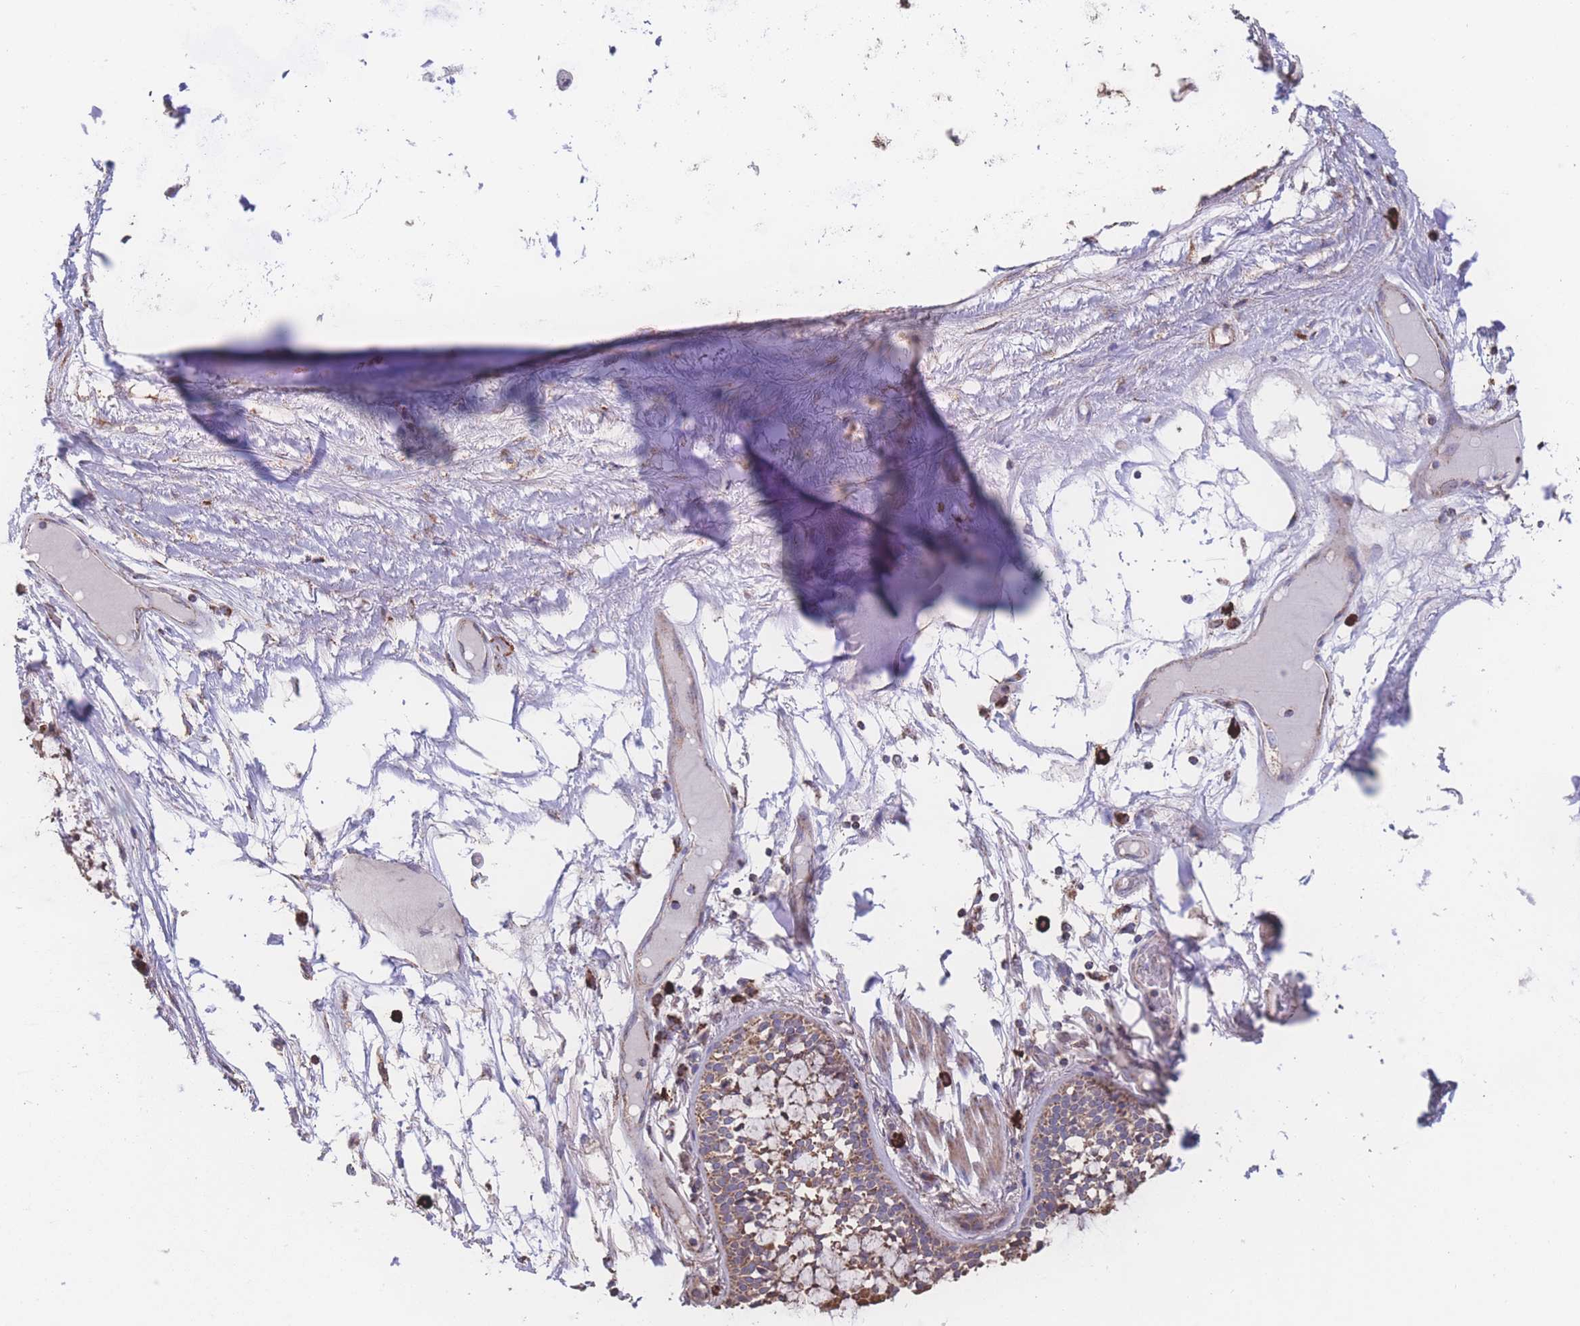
{"staining": {"intensity": "strong", "quantity": ">75%", "location": "cytoplasmic/membranous"}, "tissue": "bronchus", "cell_type": "Respiratory epithelial cells", "image_type": "normal", "snomed": [{"axis": "morphology", "description": "Normal tissue, NOS"}, {"axis": "topography", "description": "Bronchus"}], "caption": "Immunohistochemistry (IHC) photomicrograph of normal bronchus: human bronchus stained using immunohistochemistry demonstrates high levels of strong protein expression localized specifically in the cytoplasmic/membranous of respiratory epithelial cells, appearing as a cytoplasmic/membranous brown color.", "gene": "SGSM3", "patient": {"sex": "male", "age": 70}}